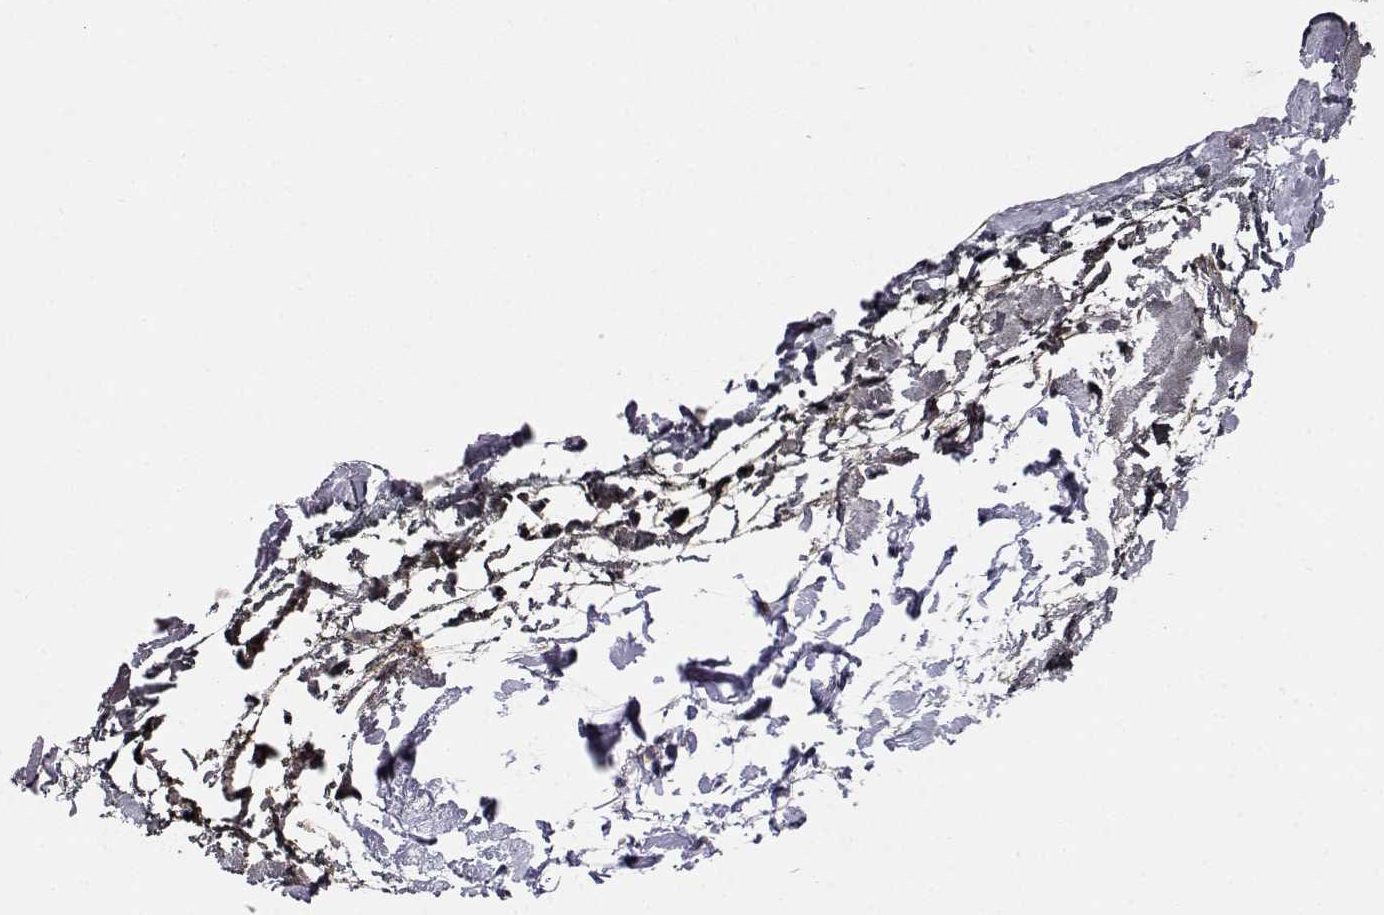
{"staining": {"intensity": "negative", "quantity": "none", "location": "none"}, "tissue": "skin", "cell_type": "Fibroblasts", "image_type": "normal", "snomed": [{"axis": "morphology", "description": "Normal tissue, NOS"}, {"axis": "topography", "description": "Skin"}], "caption": "This is a histopathology image of immunohistochemistry (IHC) staining of benign skin, which shows no positivity in fibroblasts.", "gene": "EAF2", "patient": {"sex": "female", "age": 34}}